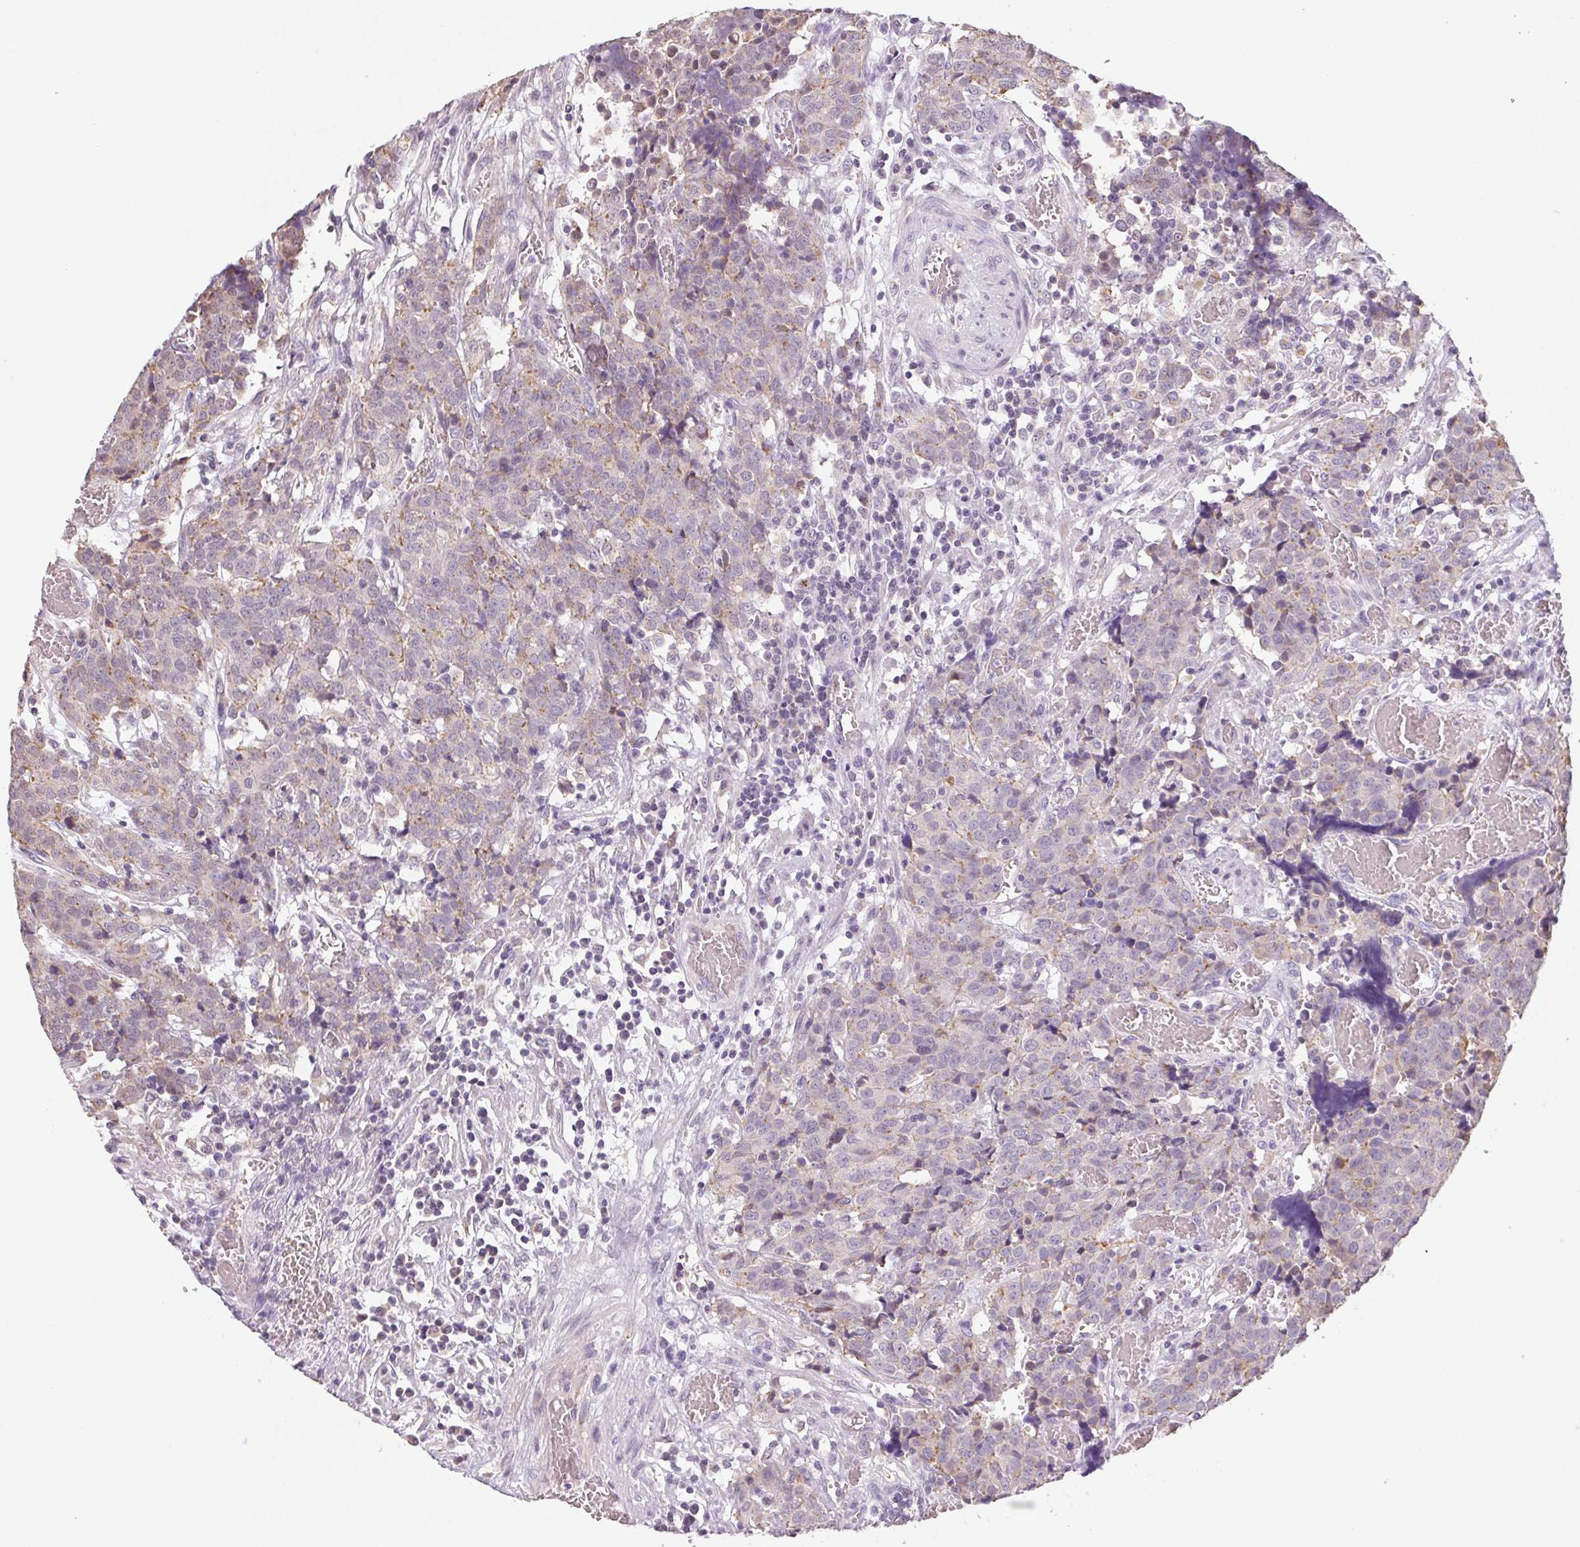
{"staining": {"intensity": "weak", "quantity": "<25%", "location": "cytoplasmic/membranous"}, "tissue": "prostate cancer", "cell_type": "Tumor cells", "image_type": "cancer", "snomed": [{"axis": "morphology", "description": "Adenocarcinoma, High grade"}, {"axis": "topography", "description": "Prostate and seminal vesicle, NOS"}], "caption": "DAB (3,3'-diaminobenzidine) immunohistochemical staining of human high-grade adenocarcinoma (prostate) shows no significant staining in tumor cells.", "gene": "METTL13", "patient": {"sex": "male", "age": 60}}